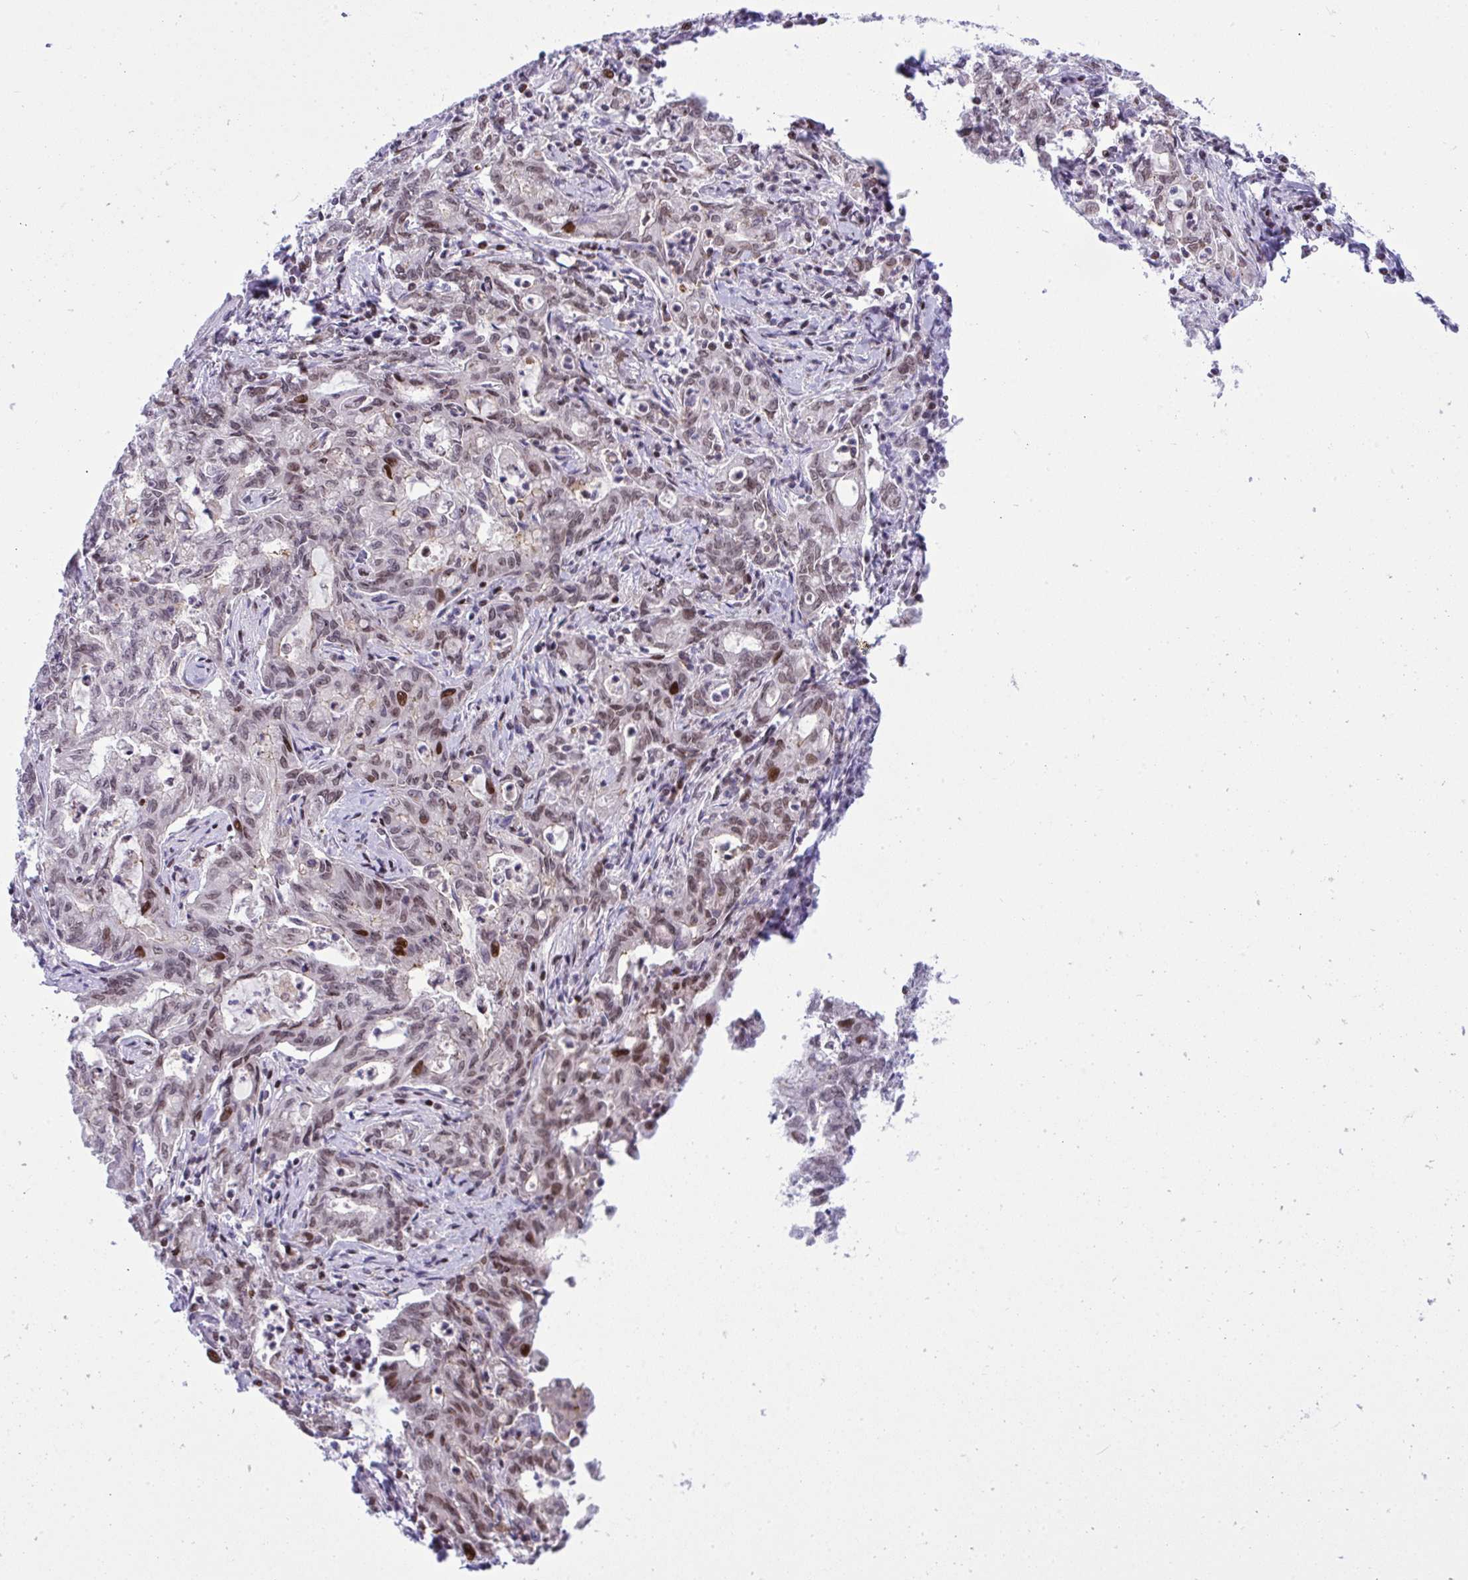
{"staining": {"intensity": "weak", "quantity": "25%-75%", "location": "nuclear"}, "tissue": "stomach cancer", "cell_type": "Tumor cells", "image_type": "cancer", "snomed": [{"axis": "morphology", "description": "Adenocarcinoma, NOS"}, {"axis": "topography", "description": "Stomach, upper"}], "caption": "This histopathology image exhibits immunohistochemistry staining of stomach cancer (adenocarcinoma), with low weak nuclear positivity in about 25%-75% of tumor cells.", "gene": "ZFHX3", "patient": {"sex": "female", "age": 79}}